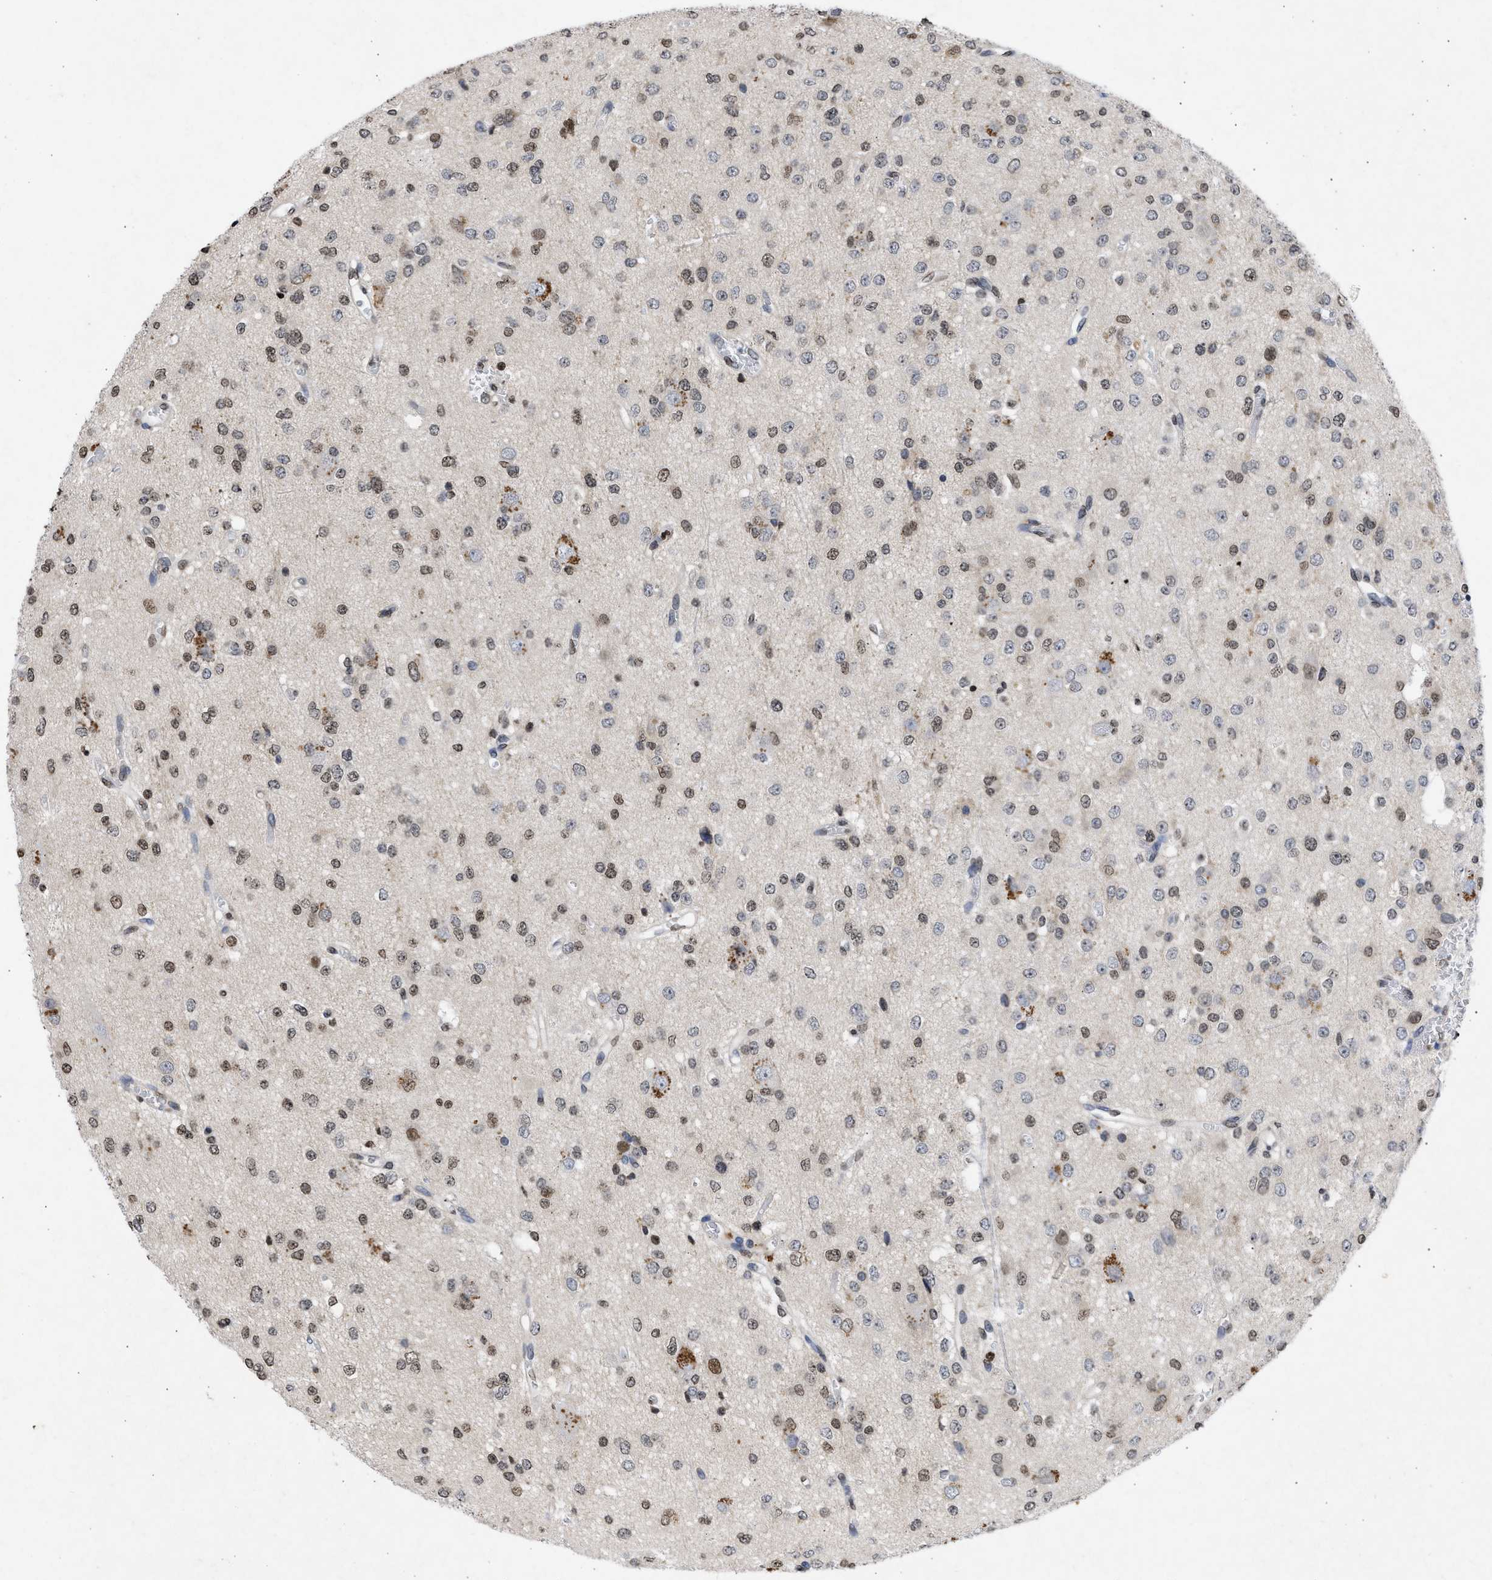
{"staining": {"intensity": "moderate", "quantity": "25%-75%", "location": "nuclear"}, "tissue": "glioma", "cell_type": "Tumor cells", "image_type": "cancer", "snomed": [{"axis": "morphology", "description": "Glioma, malignant, Low grade"}, {"axis": "topography", "description": "Brain"}], "caption": "This is a micrograph of immunohistochemistry (IHC) staining of low-grade glioma (malignant), which shows moderate staining in the nuclear of tumor cells.", "gene": "NUP35", "patient": {"sex": "male", "age": 38}}